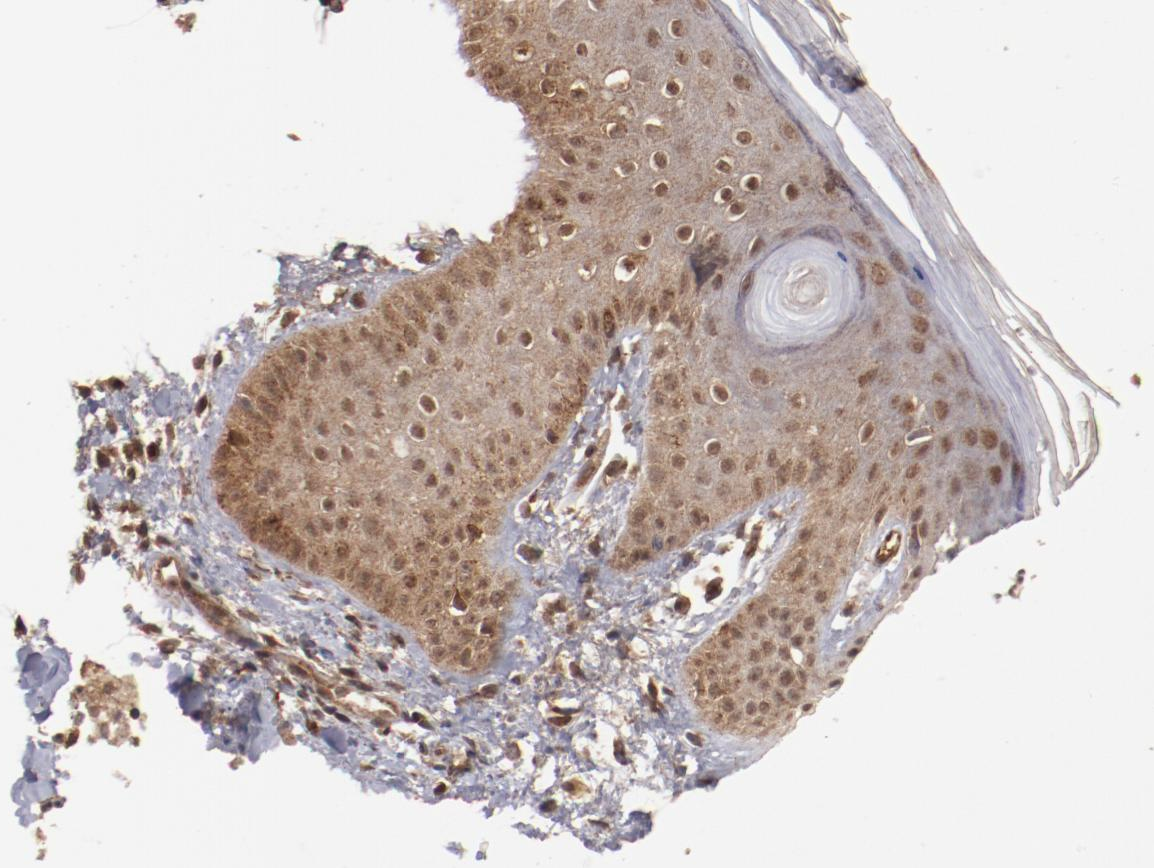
{"staining": {"intensity": "moderate", "quantity": ">75%", "location": "cytoplasmic/membranous,nuclear"}, "tissue": "skin", "cell_type": "Epidermal cells", "image_type": "normal", "snomed": [{"axis": "morphology", "description": "Normal tissue, NOS"}, {"axis": "morphology", "description": "Inflammation, NOS"}, {"axis": "topography", "description": "Soft tissue"}, {"axis": "topography", "description": "Anal"}], "caption": "Immunohistochemistry photomicrograph of benign human skin stained for a protein (brown), which shows medium levels of moderate cytoplasmic/membranous,nuclear positivity in approximately >75% of epidermal cells.", "gene": "TENM1", "patient": {"sex": "female", "age": 15}}